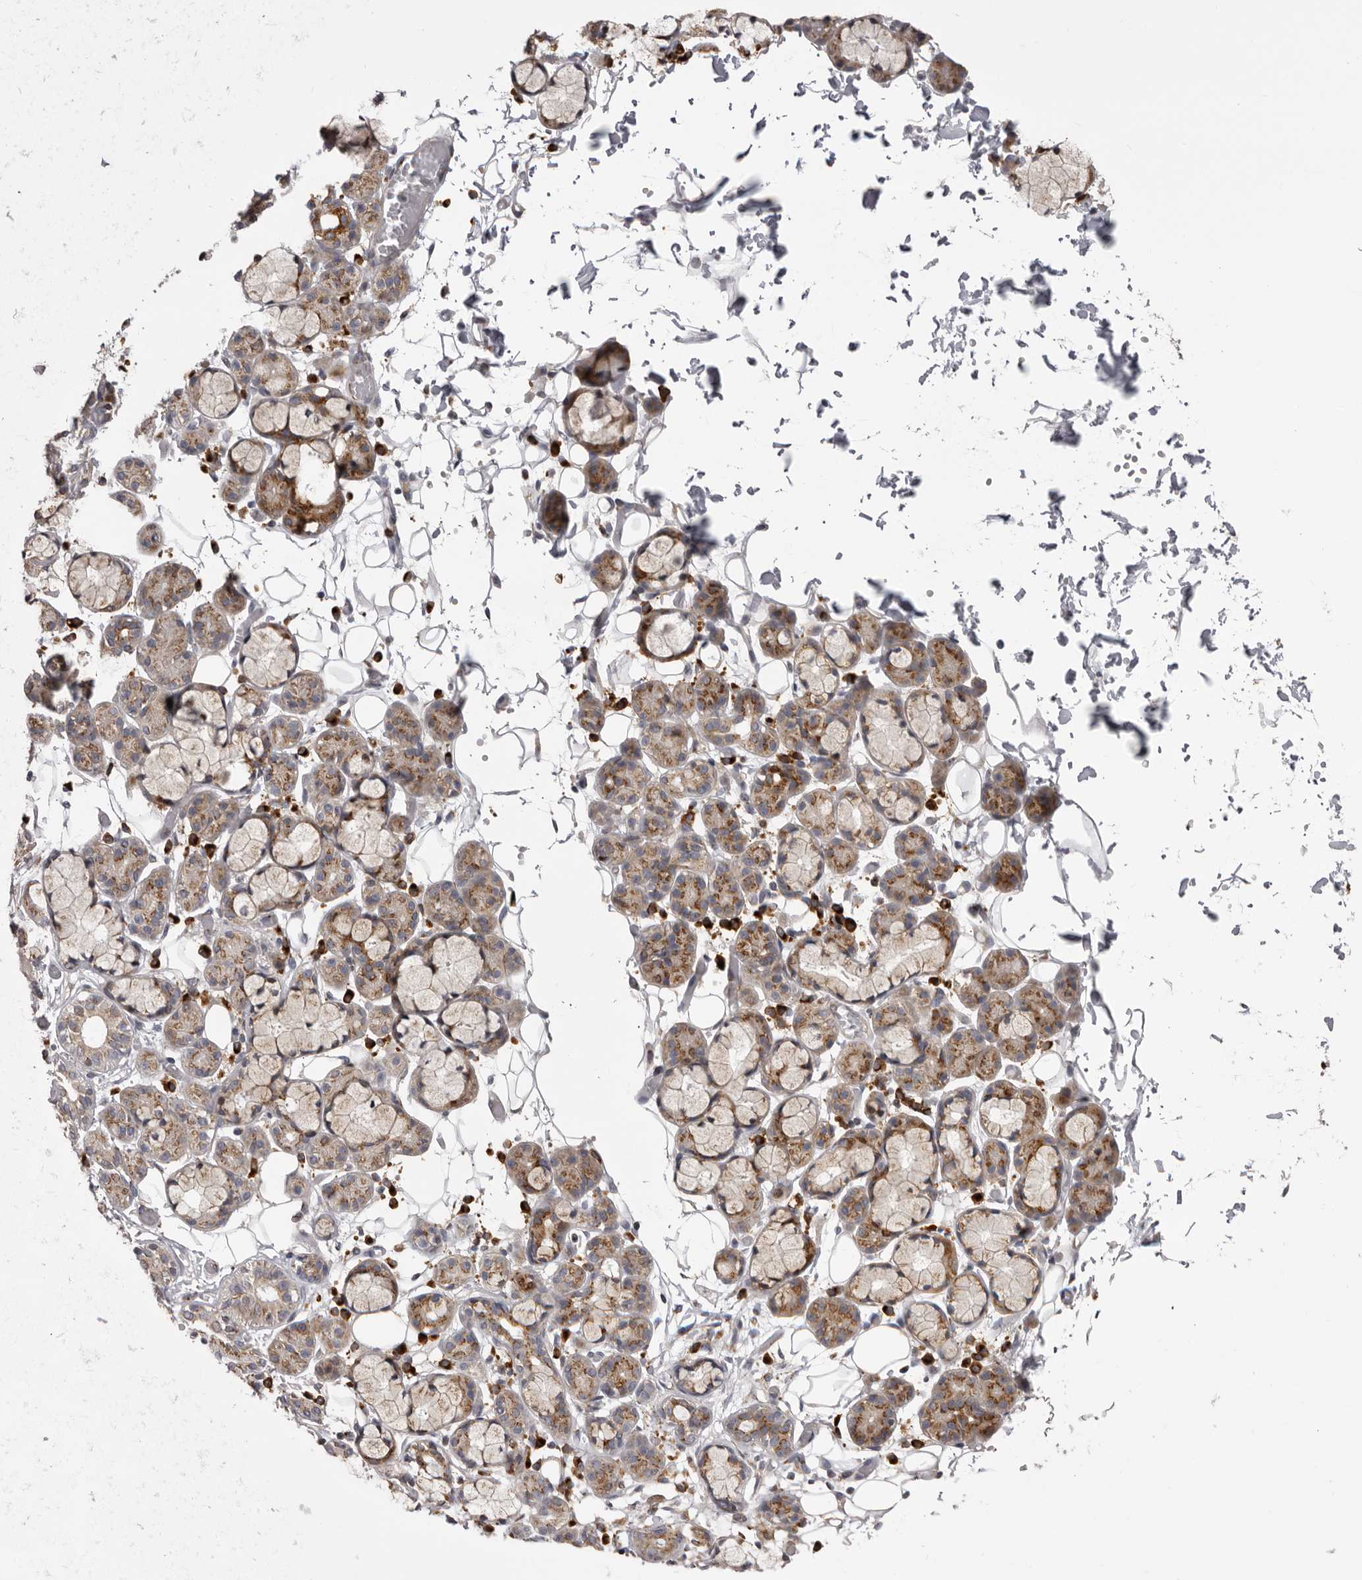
{"staining": {"intensity": "moderate", "quantity": "25%-75%", "location": "cytoplasmic/membranous"}, "tissue": "salivary gland", "cell_type": "Glandular cells", "image_type": "normal", "snomed": [{"axis": "morphology", "description": "Normal tissue, NOS"}, {"axis": "topography", "description": "Salivary gland"}], "caption": "Benign salivary gland was stained to show a protein in brown. There is medium levels of moderate cytoplasmic/membranous expression in approximately 25%-75% of glandular cells.", "gene": "WDR47", "patient": {"sex": "male", "age": 63}}